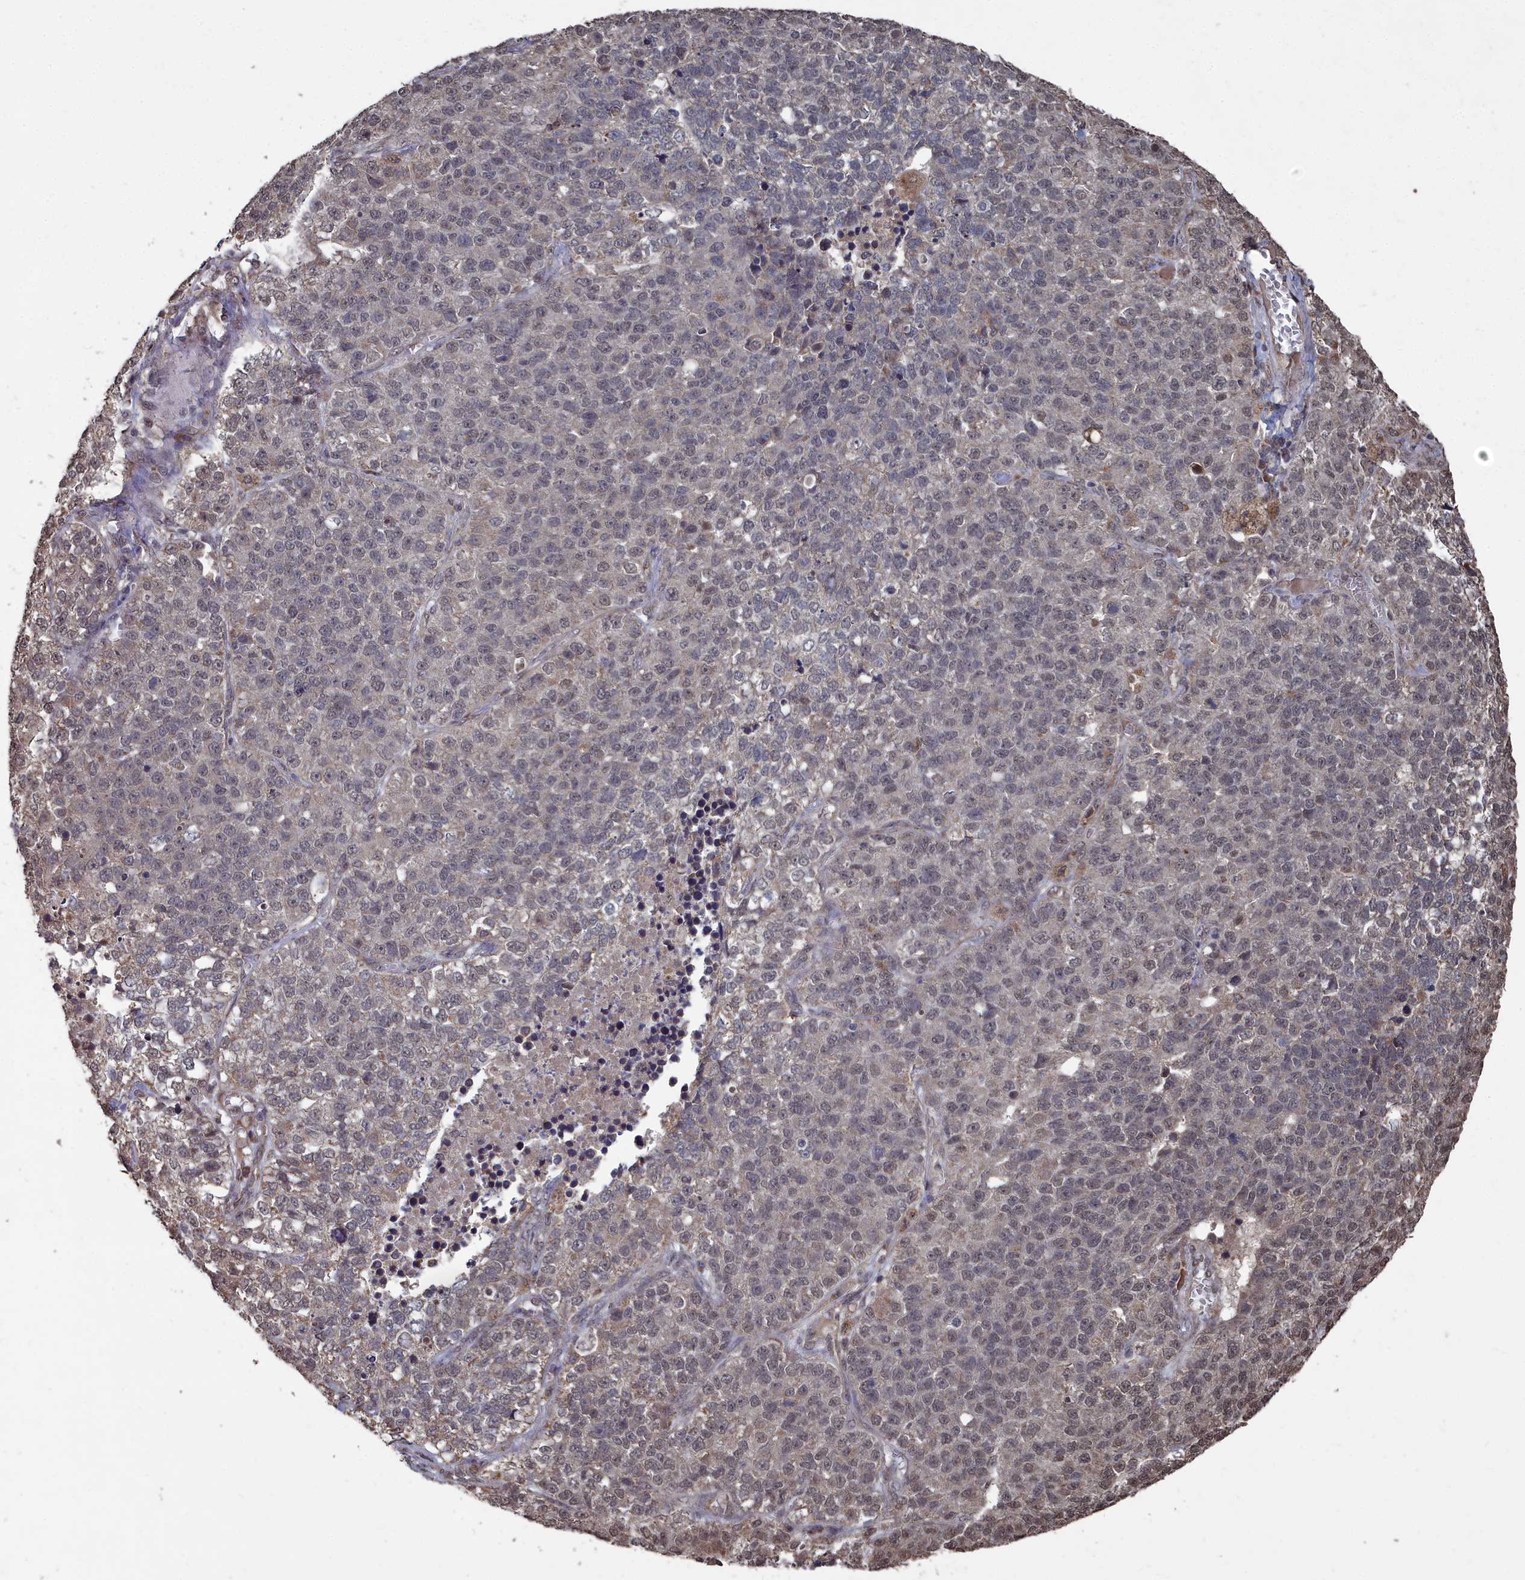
{"staining": {"intensity": "weak", "quantity": "25%-75%", "location": "nuclear"}, "tissue": "lung cancer", "cell_type": "Tumor cells", "image_type": "cancer", "snomed": [{"axis": "morphology", "description": "Adenocarcinoma, NOS"}, {"axis": "topography", "description": "Lung"}], "caption": "Protein expression by immunohistochemistry (IHC) displays weak nuclear positivity in approximately 25%-75% of tumor cells in adenocarcinoma (lung).", "gene": "CCNP", "patient": {"sex": "male", "age": 49}}